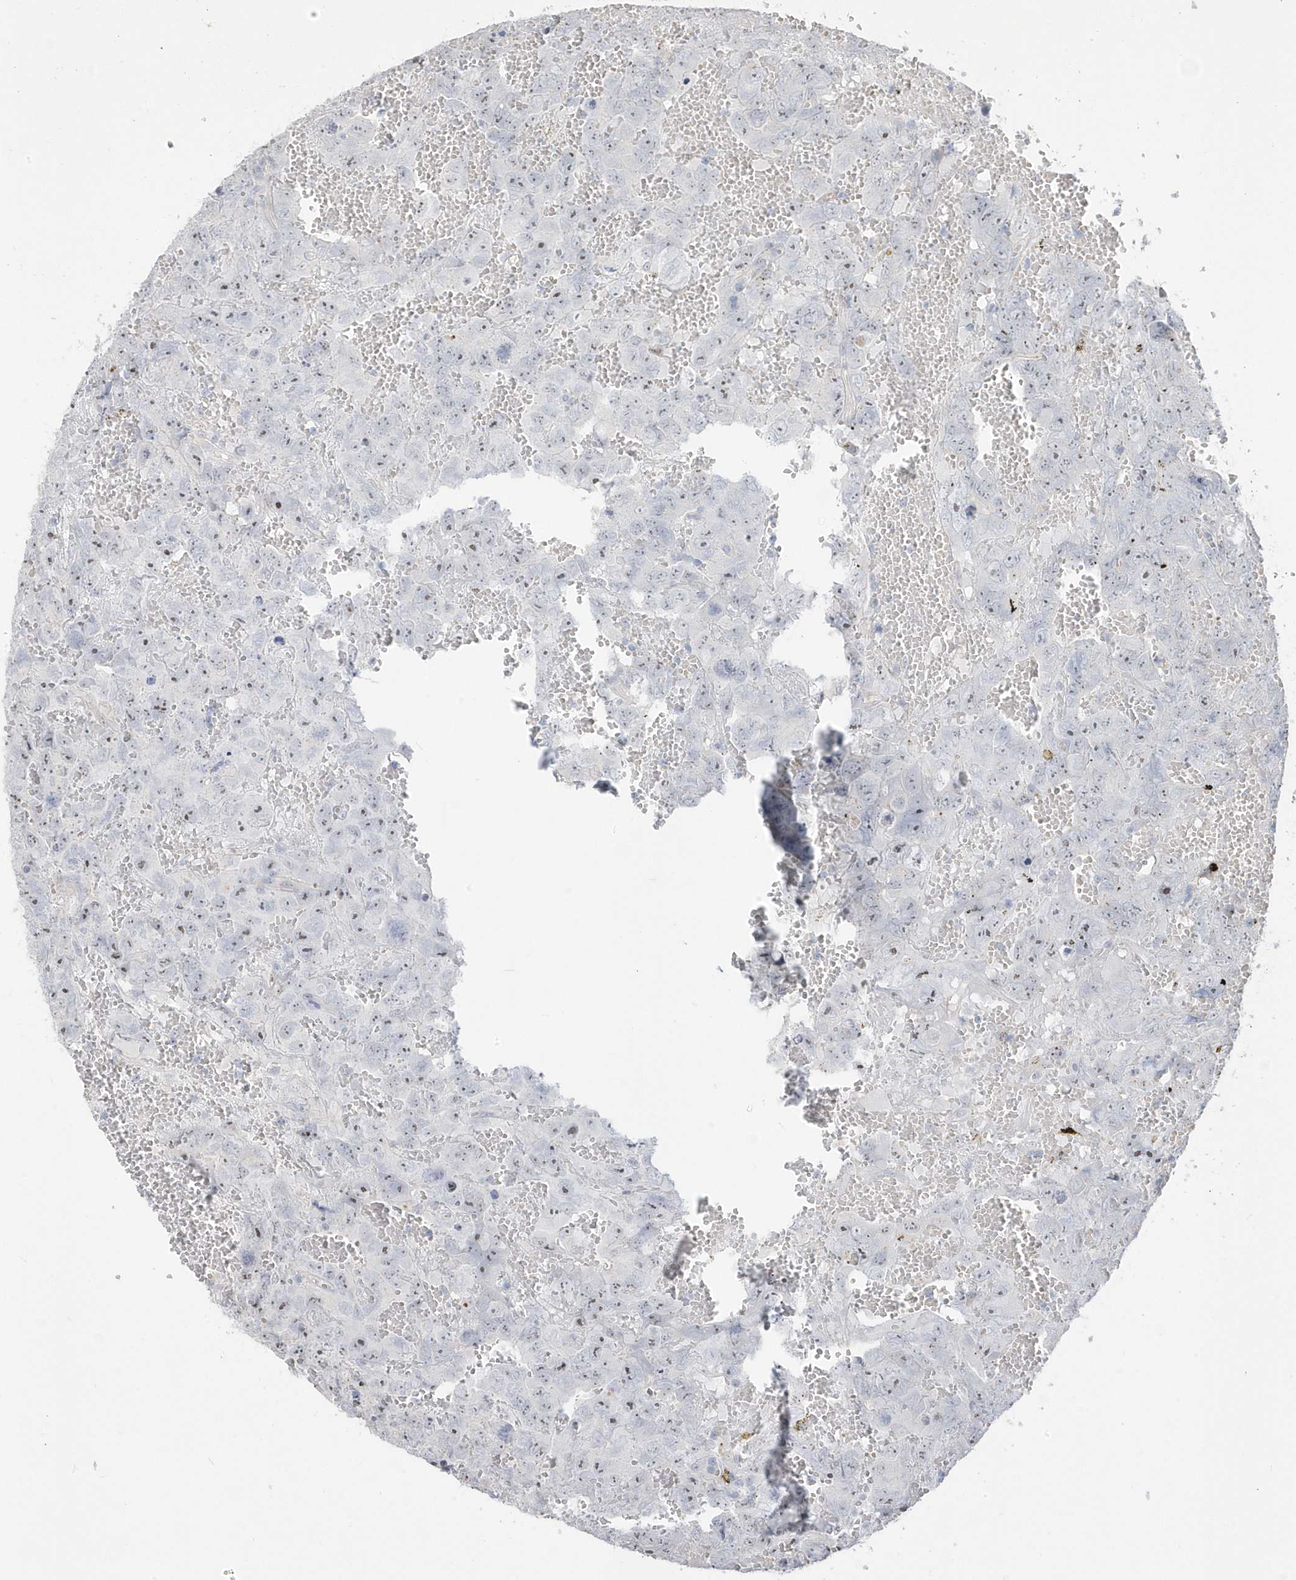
{"staining": {"intensity": "negative", "quantity": "none", "location": "none"}, "tissue": "testis cancer", "cell_type": "Tumor cells", "image_type": "cancer", "snomed": [{"axis": "morphology", "description": "Carcinoma, Embryonal, NOS"}, {"axis": "topography", "description": "Testis"}], "caption": "Testis cancer (embryonal carcinoma) stained for a protein using immunohistochemistry displays no staining tumor cells.", "gene": "GTPBP6", "patient": {"sex": "male", "age": 45}}